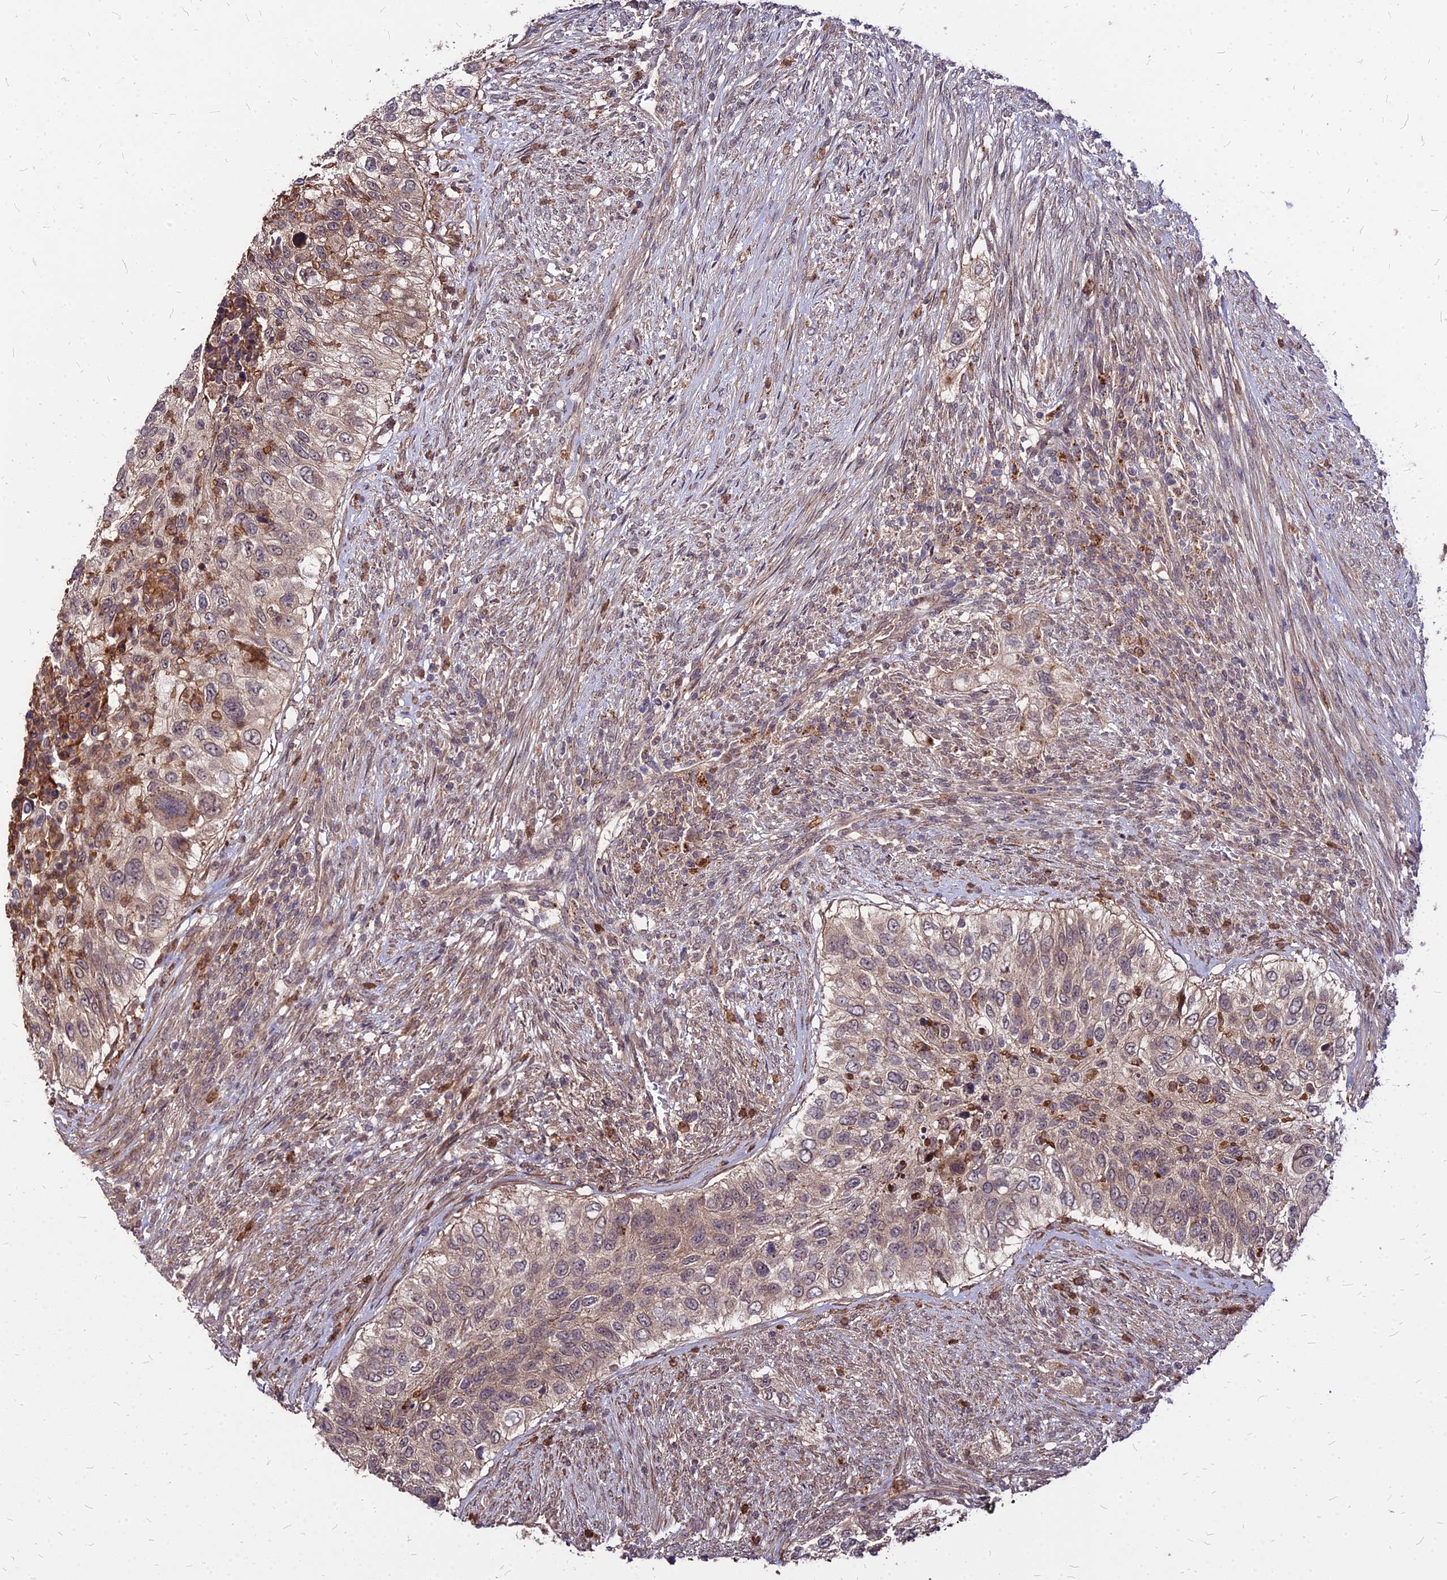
{"staining": {"intensity": "weak", "quantity": ">75%", "location": "cytoplasmic/membranous"}, "tissue": "urothelial cancer", "cell_type": "Tumor cells", "image_type": "cancer", "snomed": [{"axis": "morphology", "description": "Urothelial carcinoma, High grade"}, {"axis": "topography", "description": "Urinary bladder"}], "caption": "Urothelial cancer stained with DAB IHC displays low levels of weak cytoplasmic/membranous staining in about >75% of tumor cells. Ihc stains the protein of interest in brown and the nuclei are stained blue.", "gene": "APBA3", "patient": {"sex": "female", "age": 60}}